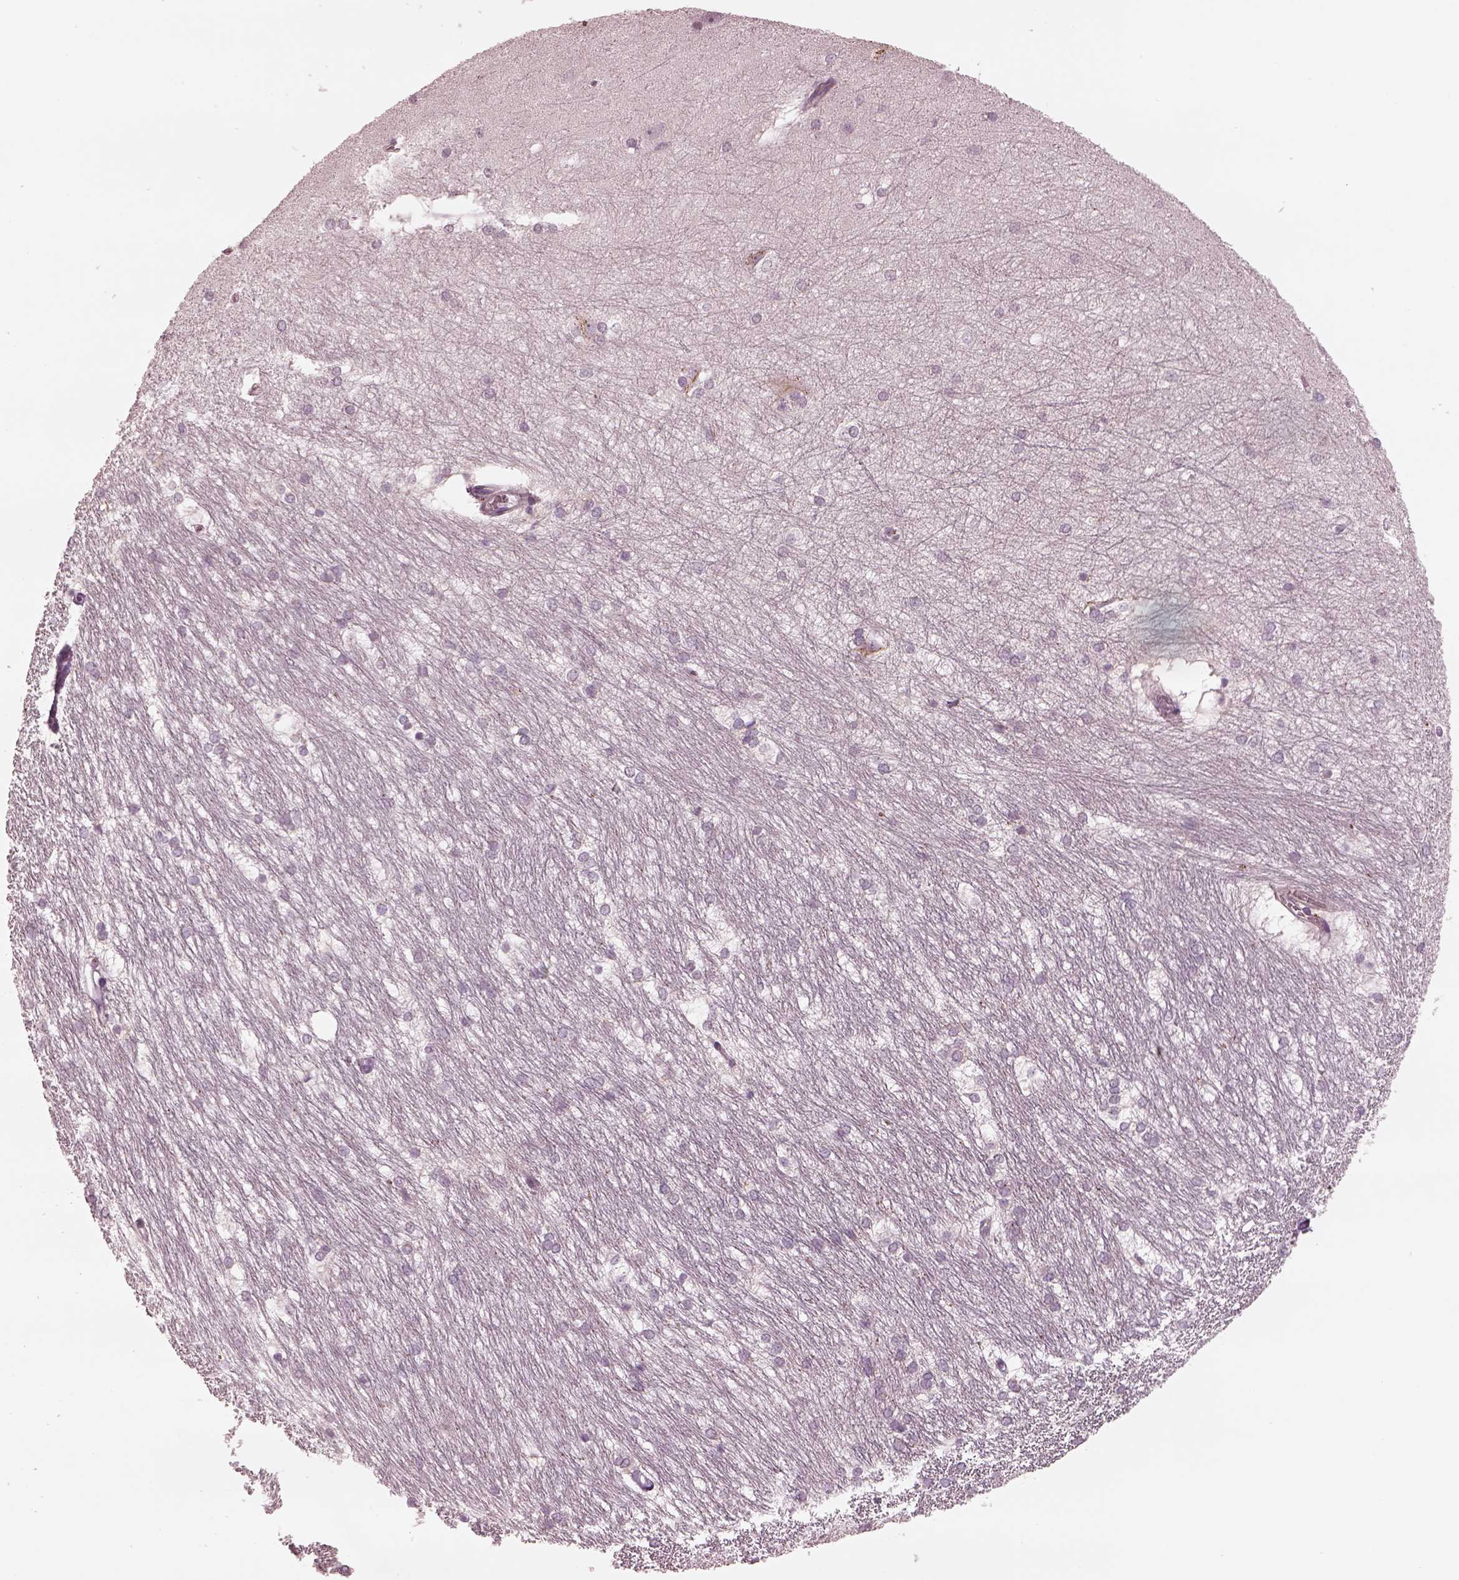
{"staining": {"intensity": "negative", "quantity": "none", "location": "none"}, "tissue": "hippocampus", "cell_type": "Glial cells", "image_type": "normal", "snomed": [{"axis": "morphology", "description": "Normal tissue, NOS"}, {"axis": "topography", "description": "Cerebral cortex"}, {"axis": "topography", "description": "Hippocampus"}], "caption": "Immunohistochemistry of normal human hippocampus reveals no positivity in glial cells. Nuclei are stained in blue.", "gene": "SDCBP2", "patient": {"sex": "female", "age": 19}}